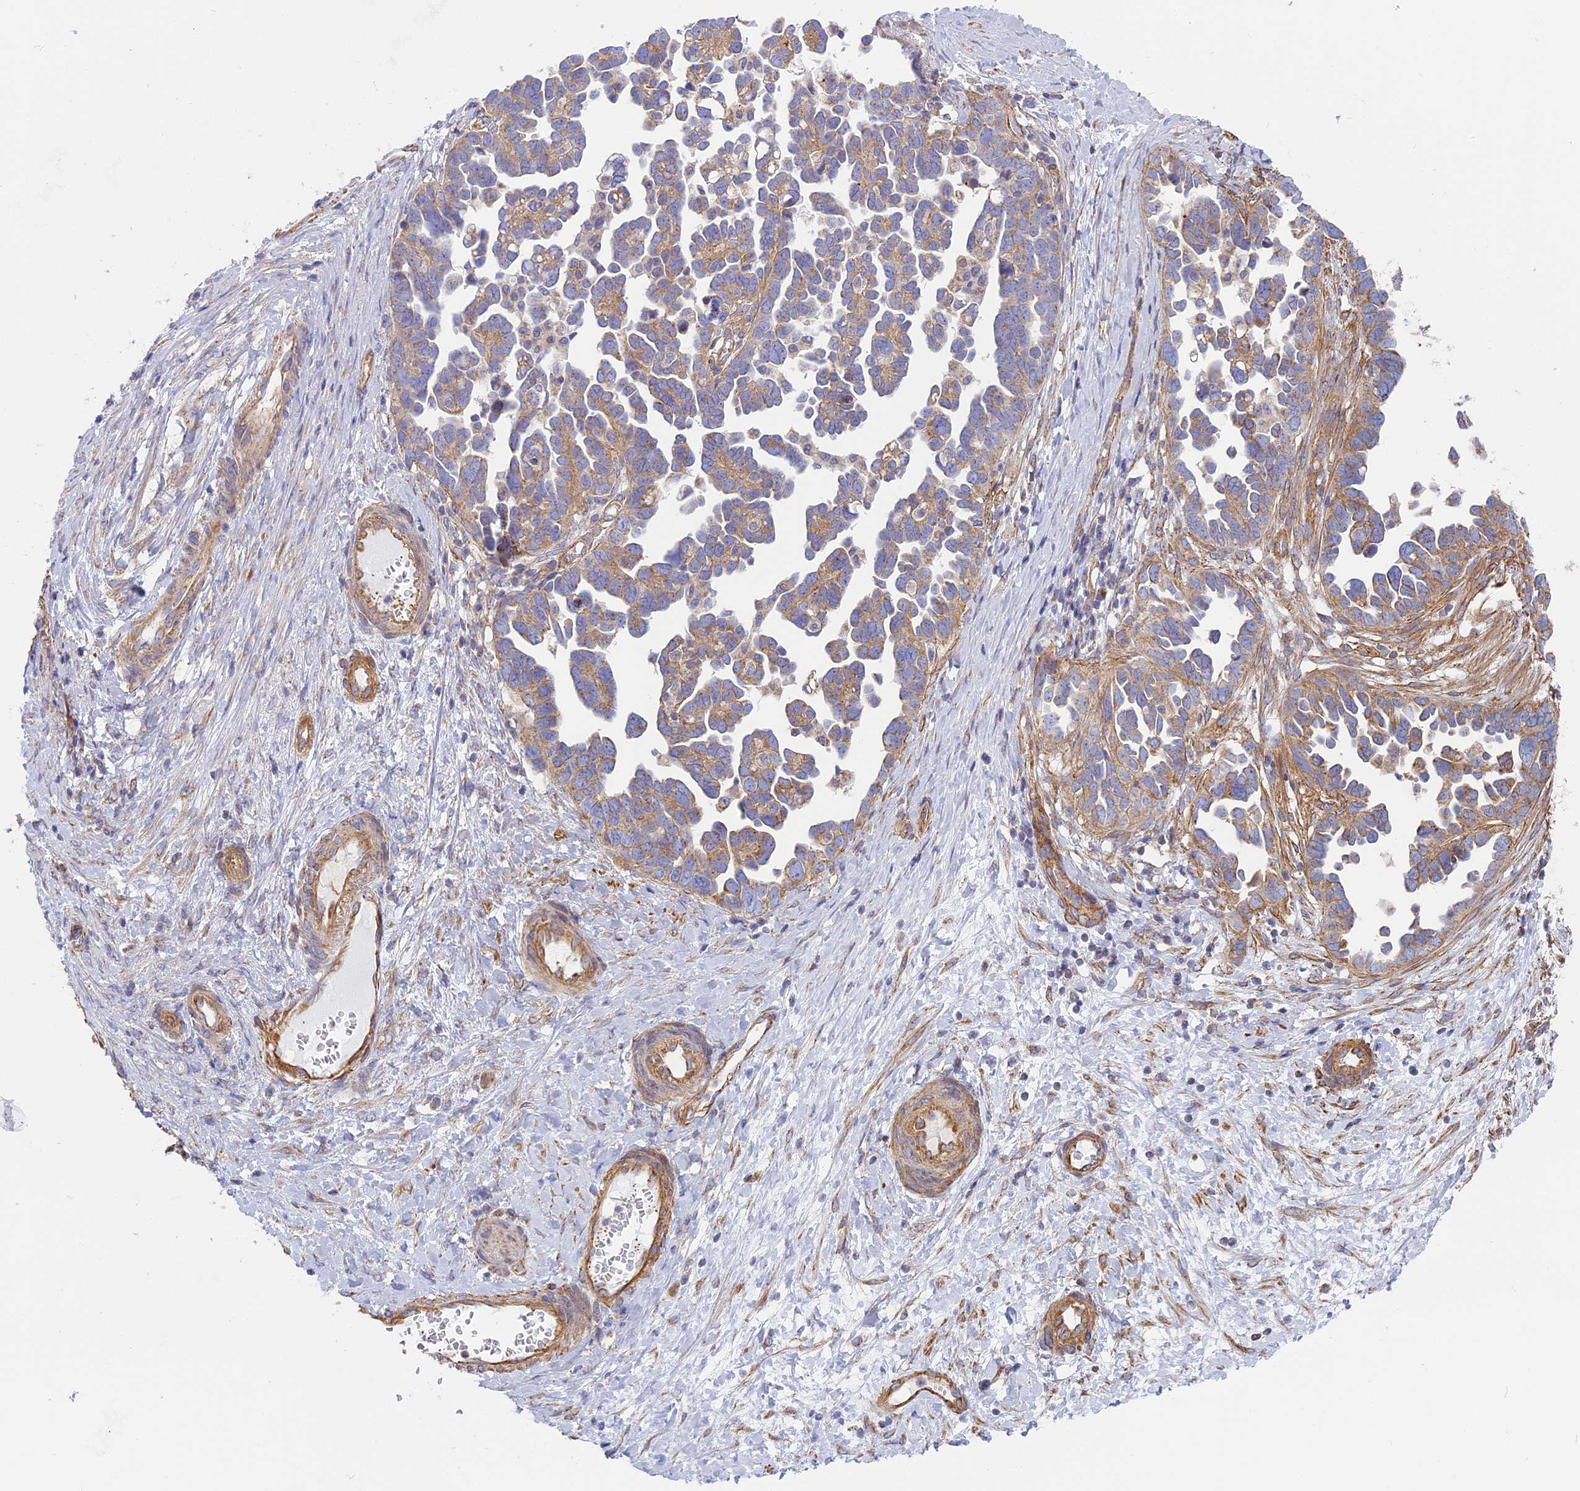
{"staining": {"intensity": "weak", "quantity": "25%-75%", "location": "cytoplasmic/membranous"}, "tissue": "ovarian cancer", "cell_type": "Tumor cells", "image_type": "cancer", "snomed": [{"axis": "morphology", "description": "Cystadenocarcinoma, serous, NOS"}, {"axis": "topography", "description": "Ovary"}], "caption": "A photomicrograph of ovarian serous cystadenocarcinoma stained for a protein shows weak cytoplasmic/membranous brown staining in tumor cells.", "gene": "DDA1", "patient": {"sex": "female", "age": 54}}